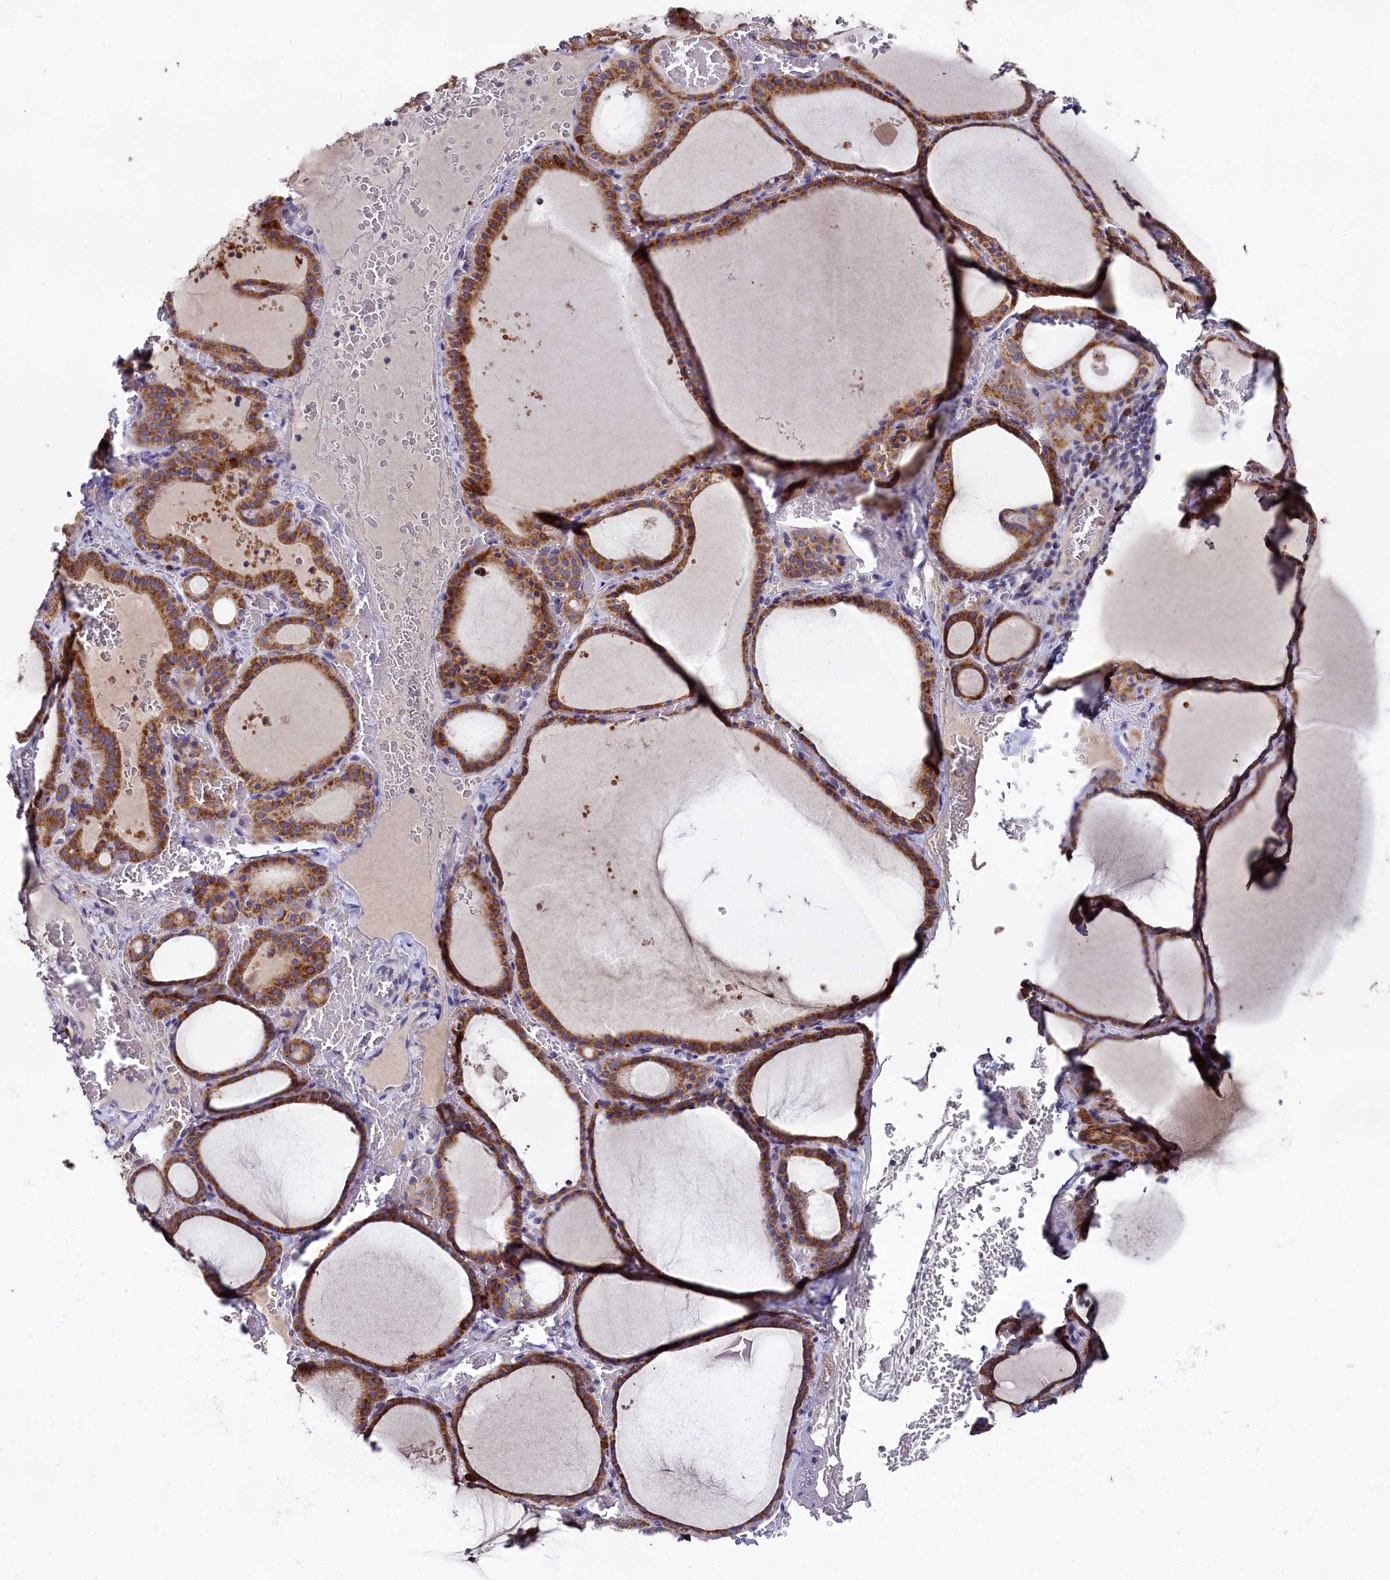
{"staining": {"intensity": "moderate", "quantity": ">75%", "location": "cytoplasmic/membranous"}, "tissue": "thyroid gland", "cell_type": "Glandular cells", "image_type": "normal", "snomed": [{"axis": "morphology", "description": "Normal tissue, NOS"}, {"axis": "topography", "description": "Thyroid gland"}], "caption": "Immunohistochemistry (IHC) micrograph of normal thyroid gland: thyroid gland stained using IHC demonstrates medium levels of moderate protein expression localized specifically in the cytoplasmic/membranous of glandular cells, appearing as a cytoplasmic/membranous brown color.", "gene": "ZSWIM1", "patient": {"sex": "female", "age": 39}}